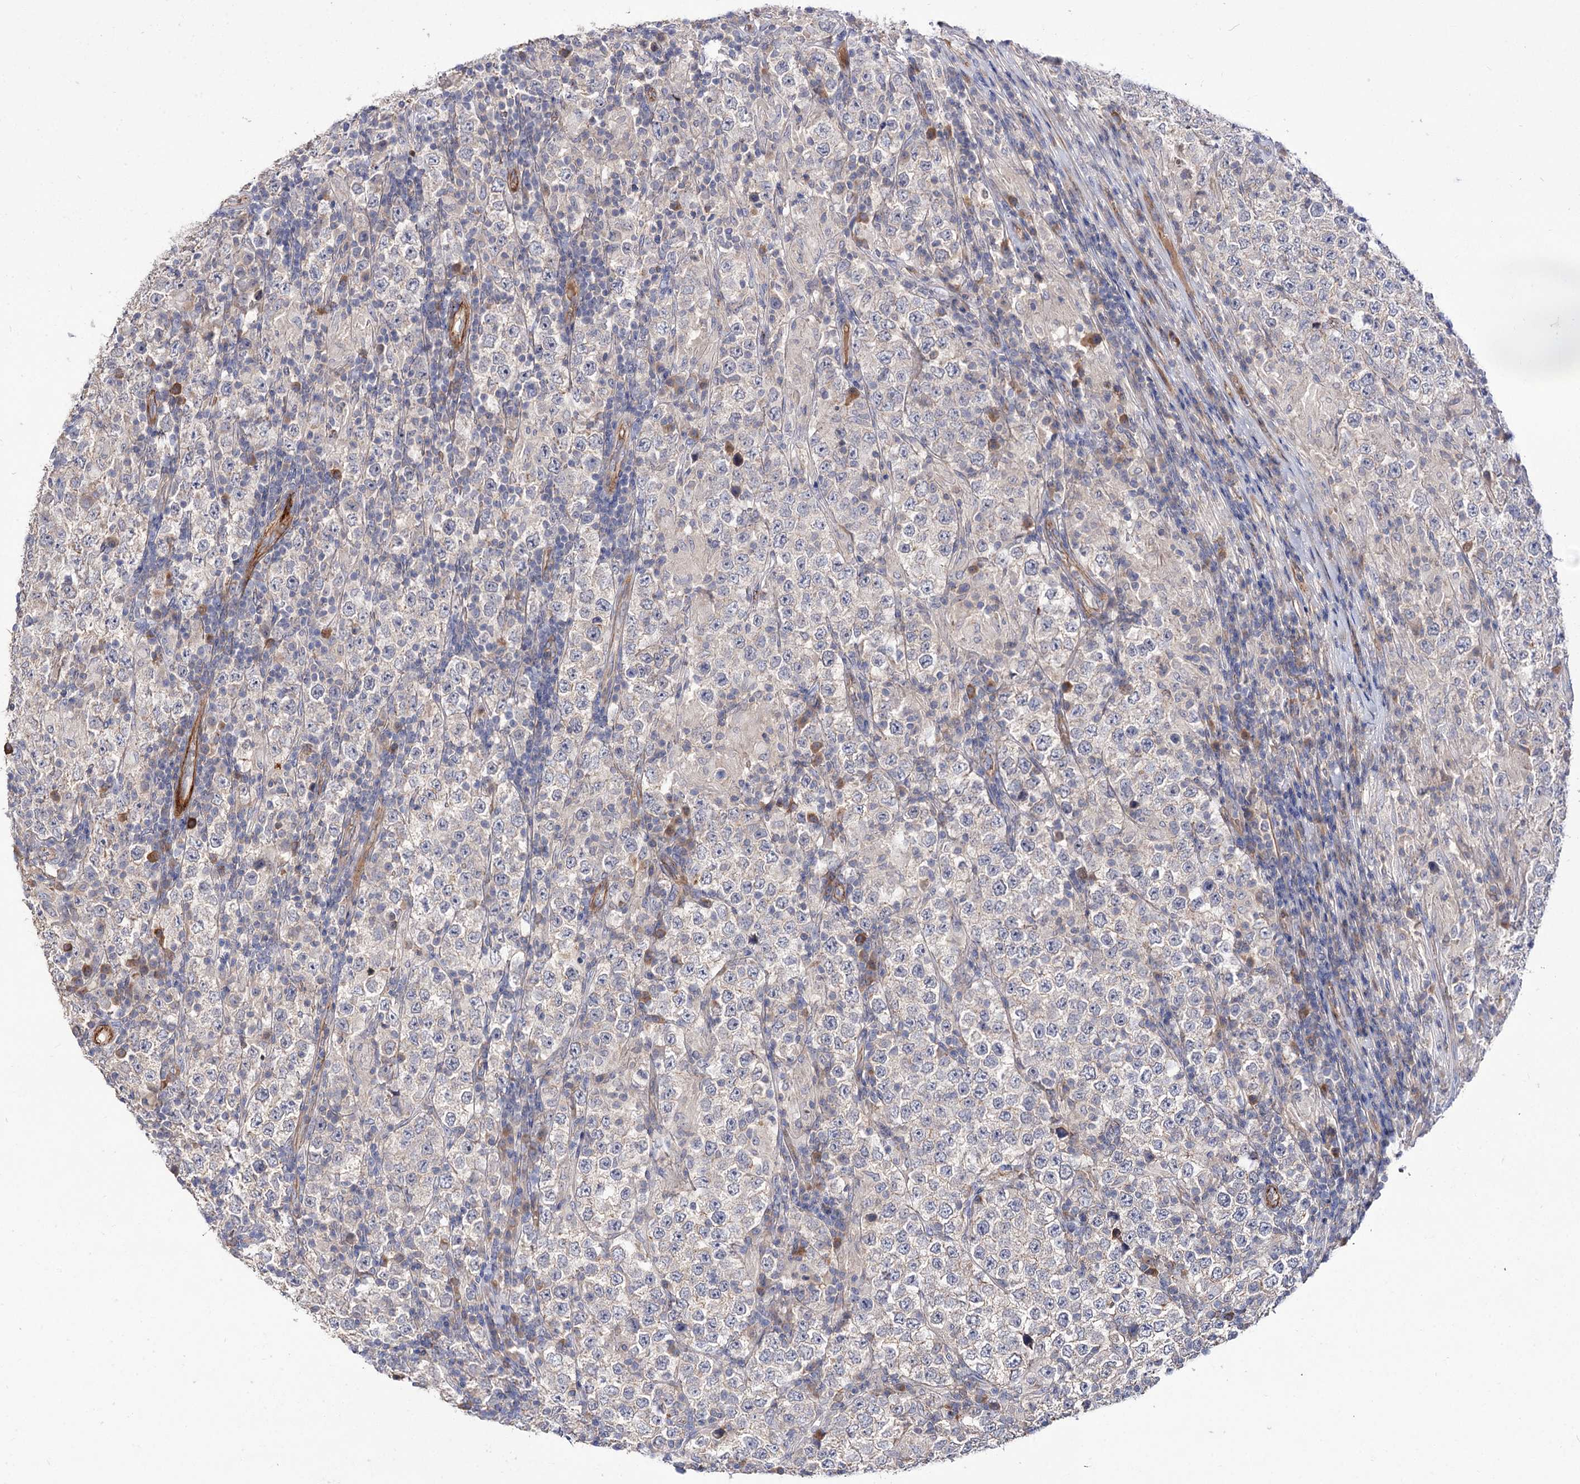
{"staining": {"intensity": "negative", "quantity": "none", "location": "none"}, "tissue": "testis cancer", "cell_type": "Tumor cells", "image_type": "cancer", "snomed": [{"axis": "morphology", "description": "Normal tissue, NOS"}, {"axis": "morphology", "description": "Urothelial carcinoma, High grade"}, {"axis": "morphology", "description": "Seminoma, NOS"}, {"axis": "morphology", "description": "Carcinoma, Embryonal, NOS"}, {"axis": "topography", "description": "Urinary bladder"}, {"axis": "topography", "description": "Testis"}], "caption": "Testis embryonal carcinoma stained for a protein using immunohistochemistry (IHC) displays no expression tumor cells.", "gene": "NUDCD2", "patient": {"sex": "male", "age": 41}}